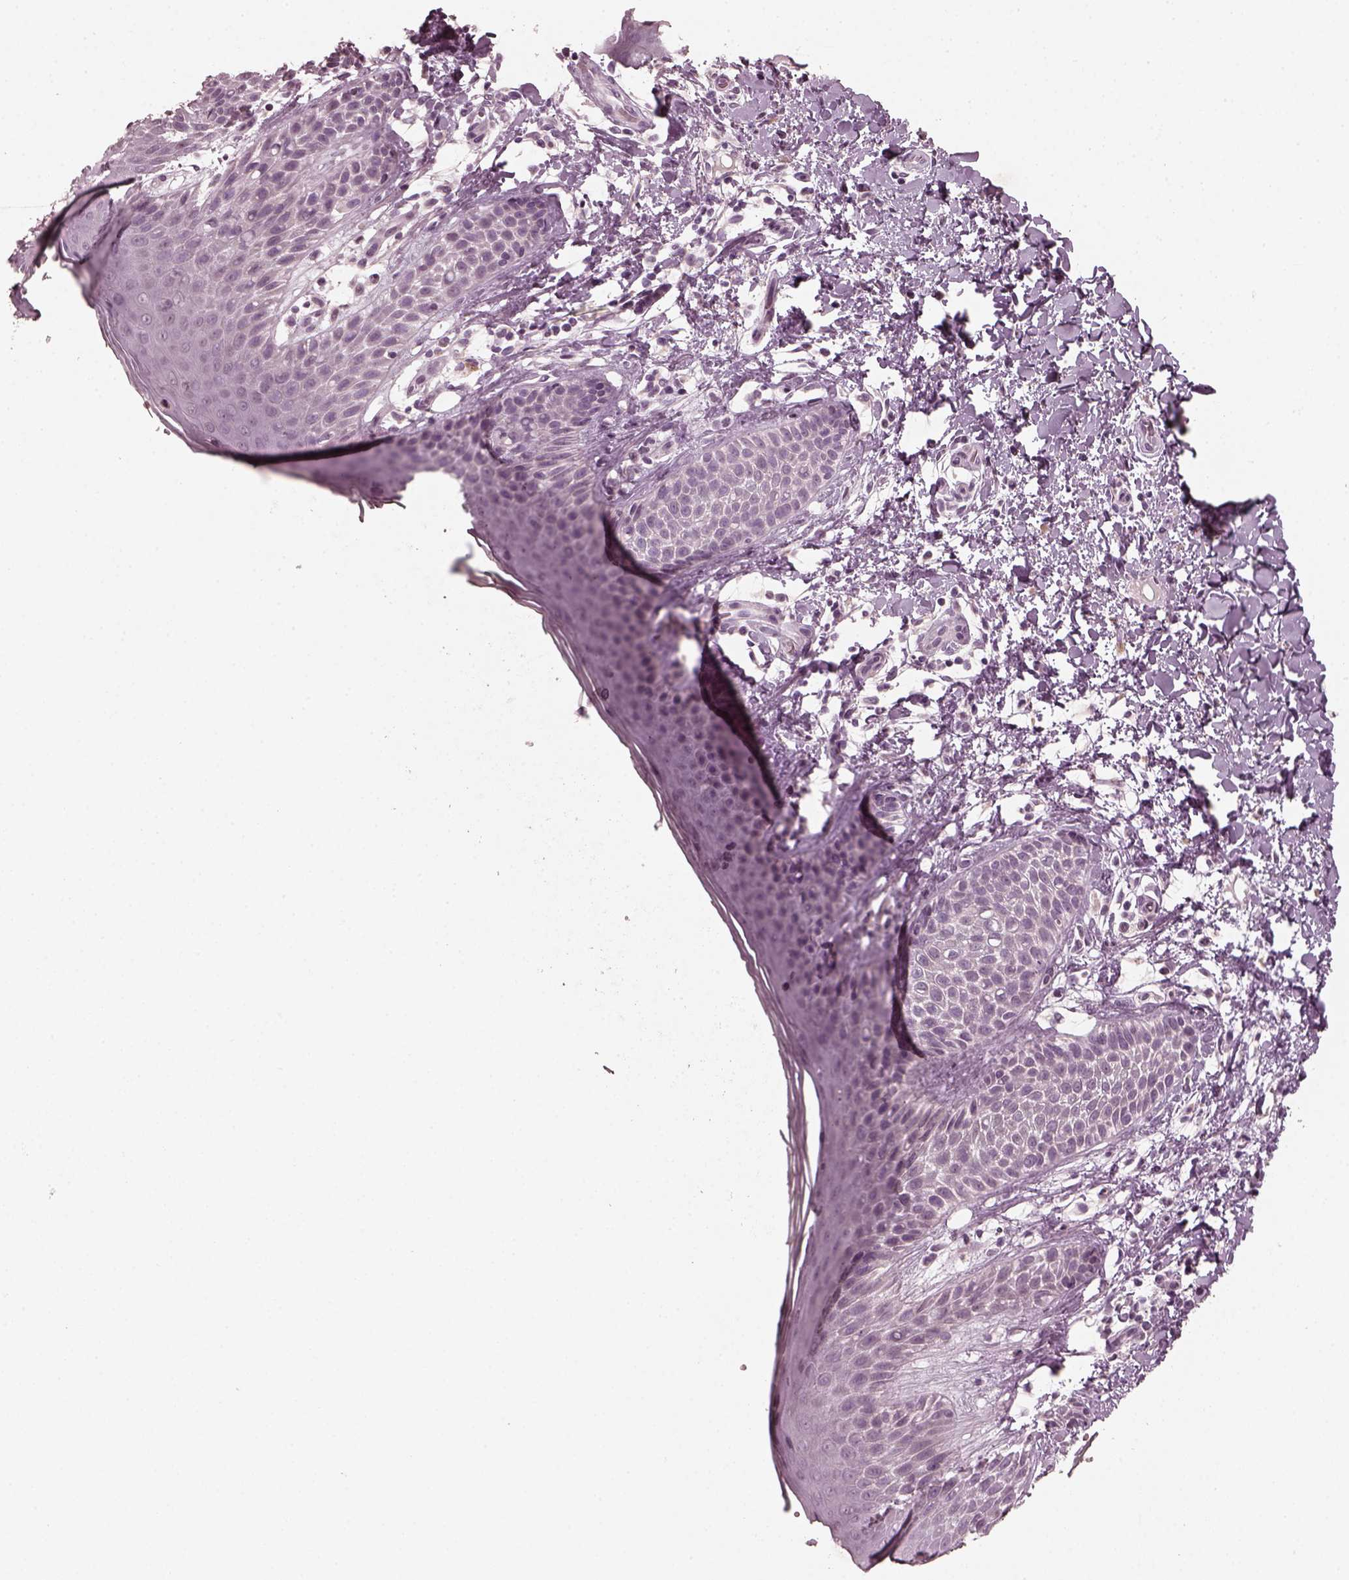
{"staining": {"intensity": "negative", "quantity": "none", "location": "none"}, "tissue": "skin", "cell_type": "Epidermal cells", "image_type": "normal", "snomed": [{"axis": "morphology", "description": "Normal tissue, NOS"}, {"axis": "topography", "description": "Anal"}], "caption": "The image displays no staining of epidermal cells in normal skin. (Brightfield microscopy of DAB (3,3'-diaminobenzidine) immunohistochemistry (IHC) at high magnification).", "gene": "RCVRN", "patient": {"sex": "male", "age": 36}}